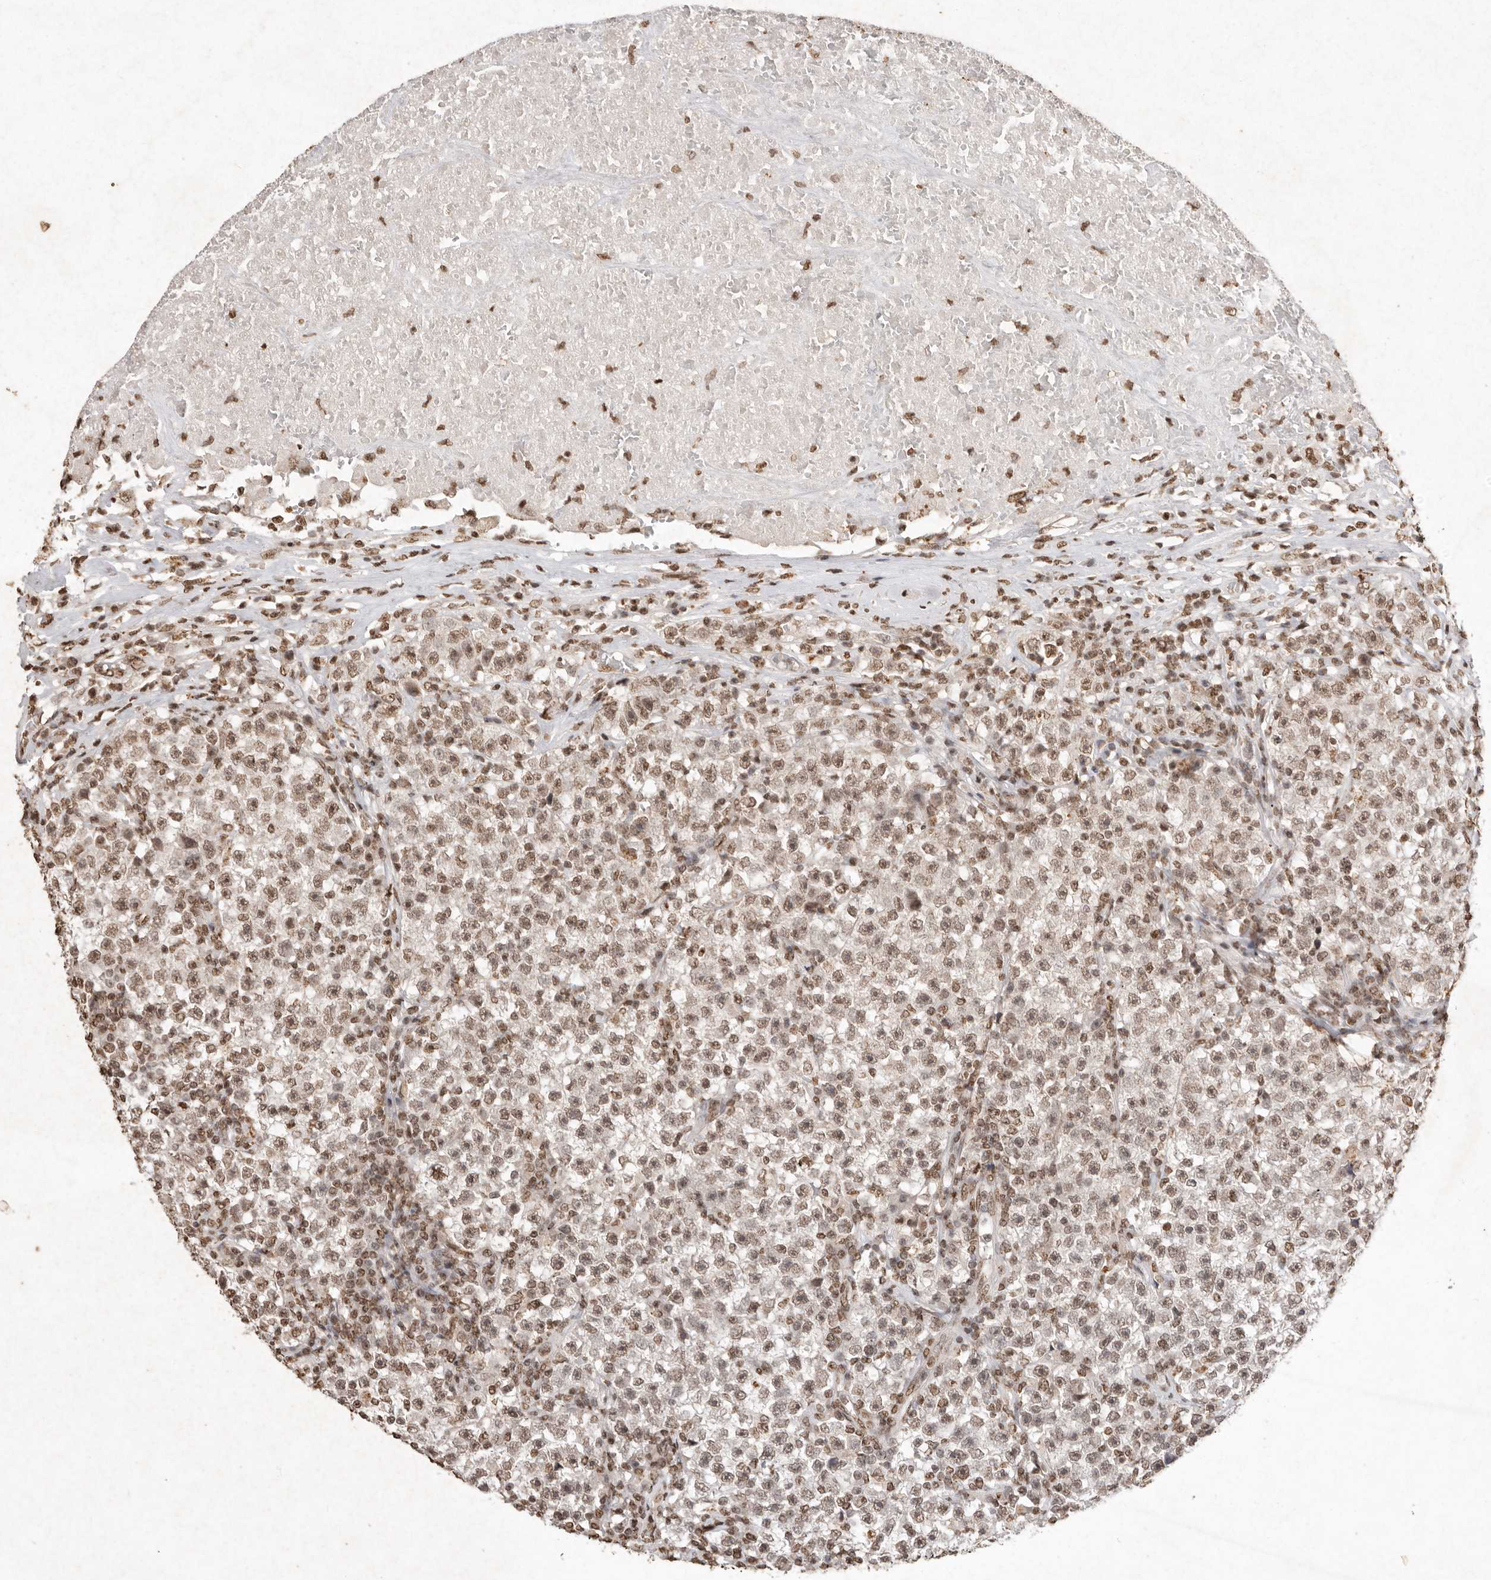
{"staining": {"intensity": "moderate", "quantity": ">75%", "location": "nuclear"}, "tissue": "testis cancer", "cell_type": "Tumor cells", "image_type": "cancer", "snomed": [{"axis": "morphology", "description": "Seminoma, NOS"}, {"axis": "topography", "description": "Testis"}], "caption": "Seminoma (testis) tissue exhibits moderate nuclear positivity in approximately >75% of tumor cells, visualized by immunohistochemistry.", "gene": "NKX3-2", "patient": {"sex": "male", "age": 22}}